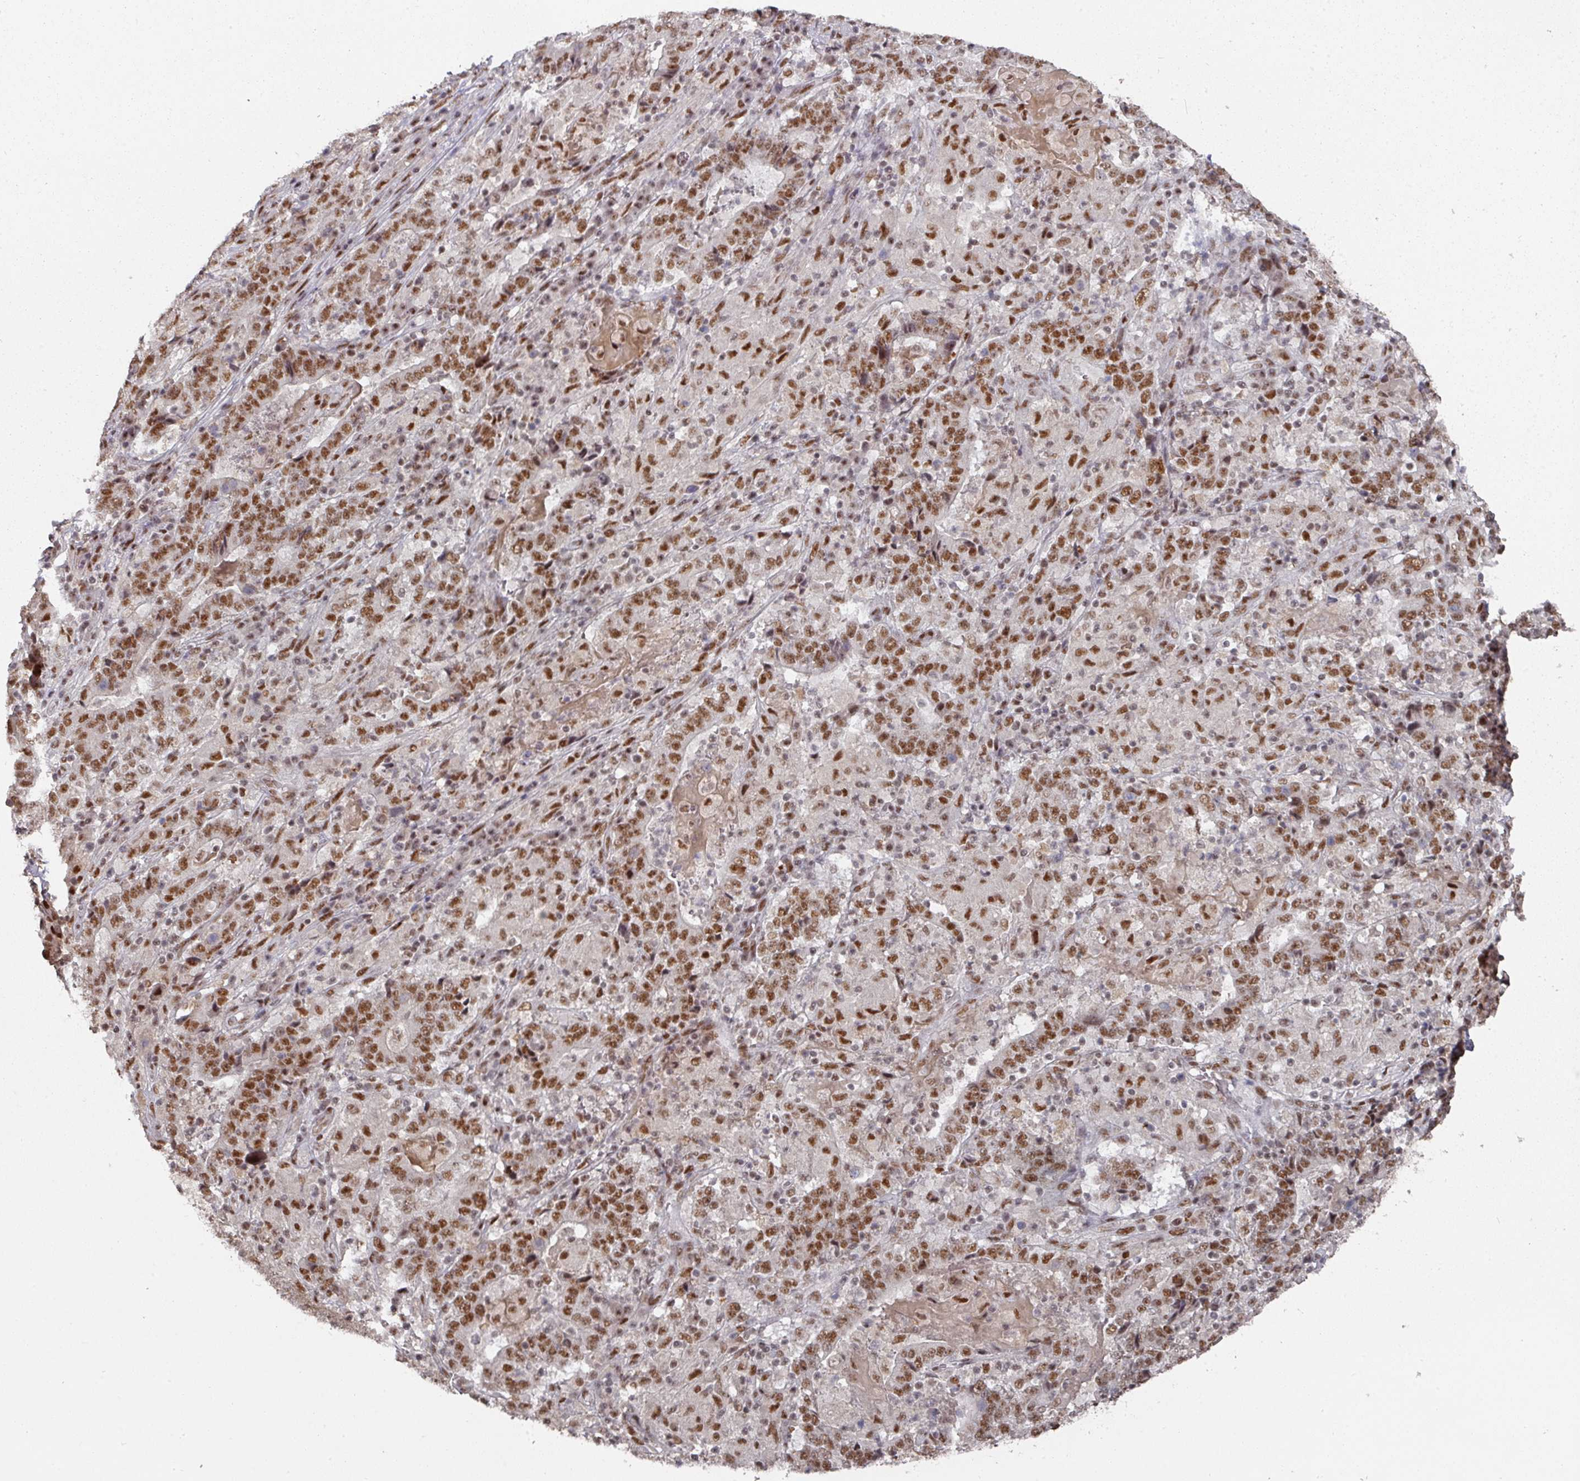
{"staining": {"intensity": "moderate", "quantity": ">75%", "location": "nuclear"}, "tissue": "stomach cancer", "cell_type": "Tumor cells", "image_type": "cancer", "snomed": [{"axis": "morphology", "description": "Normal tissue, NOS"}, {"axis": "morphology", "description": "Adenocarcinoma, NOS"}, {"axis": "topography", "description": "Stomach, upper"}, {"axis": "topography", "description": "Stomach"}], "caption": "Stomach cancer stained with a protein marker reveals moderate staining in tumor cells.", "gene": "MEPCE", "patient": {"sex": "male", "age": 59}}